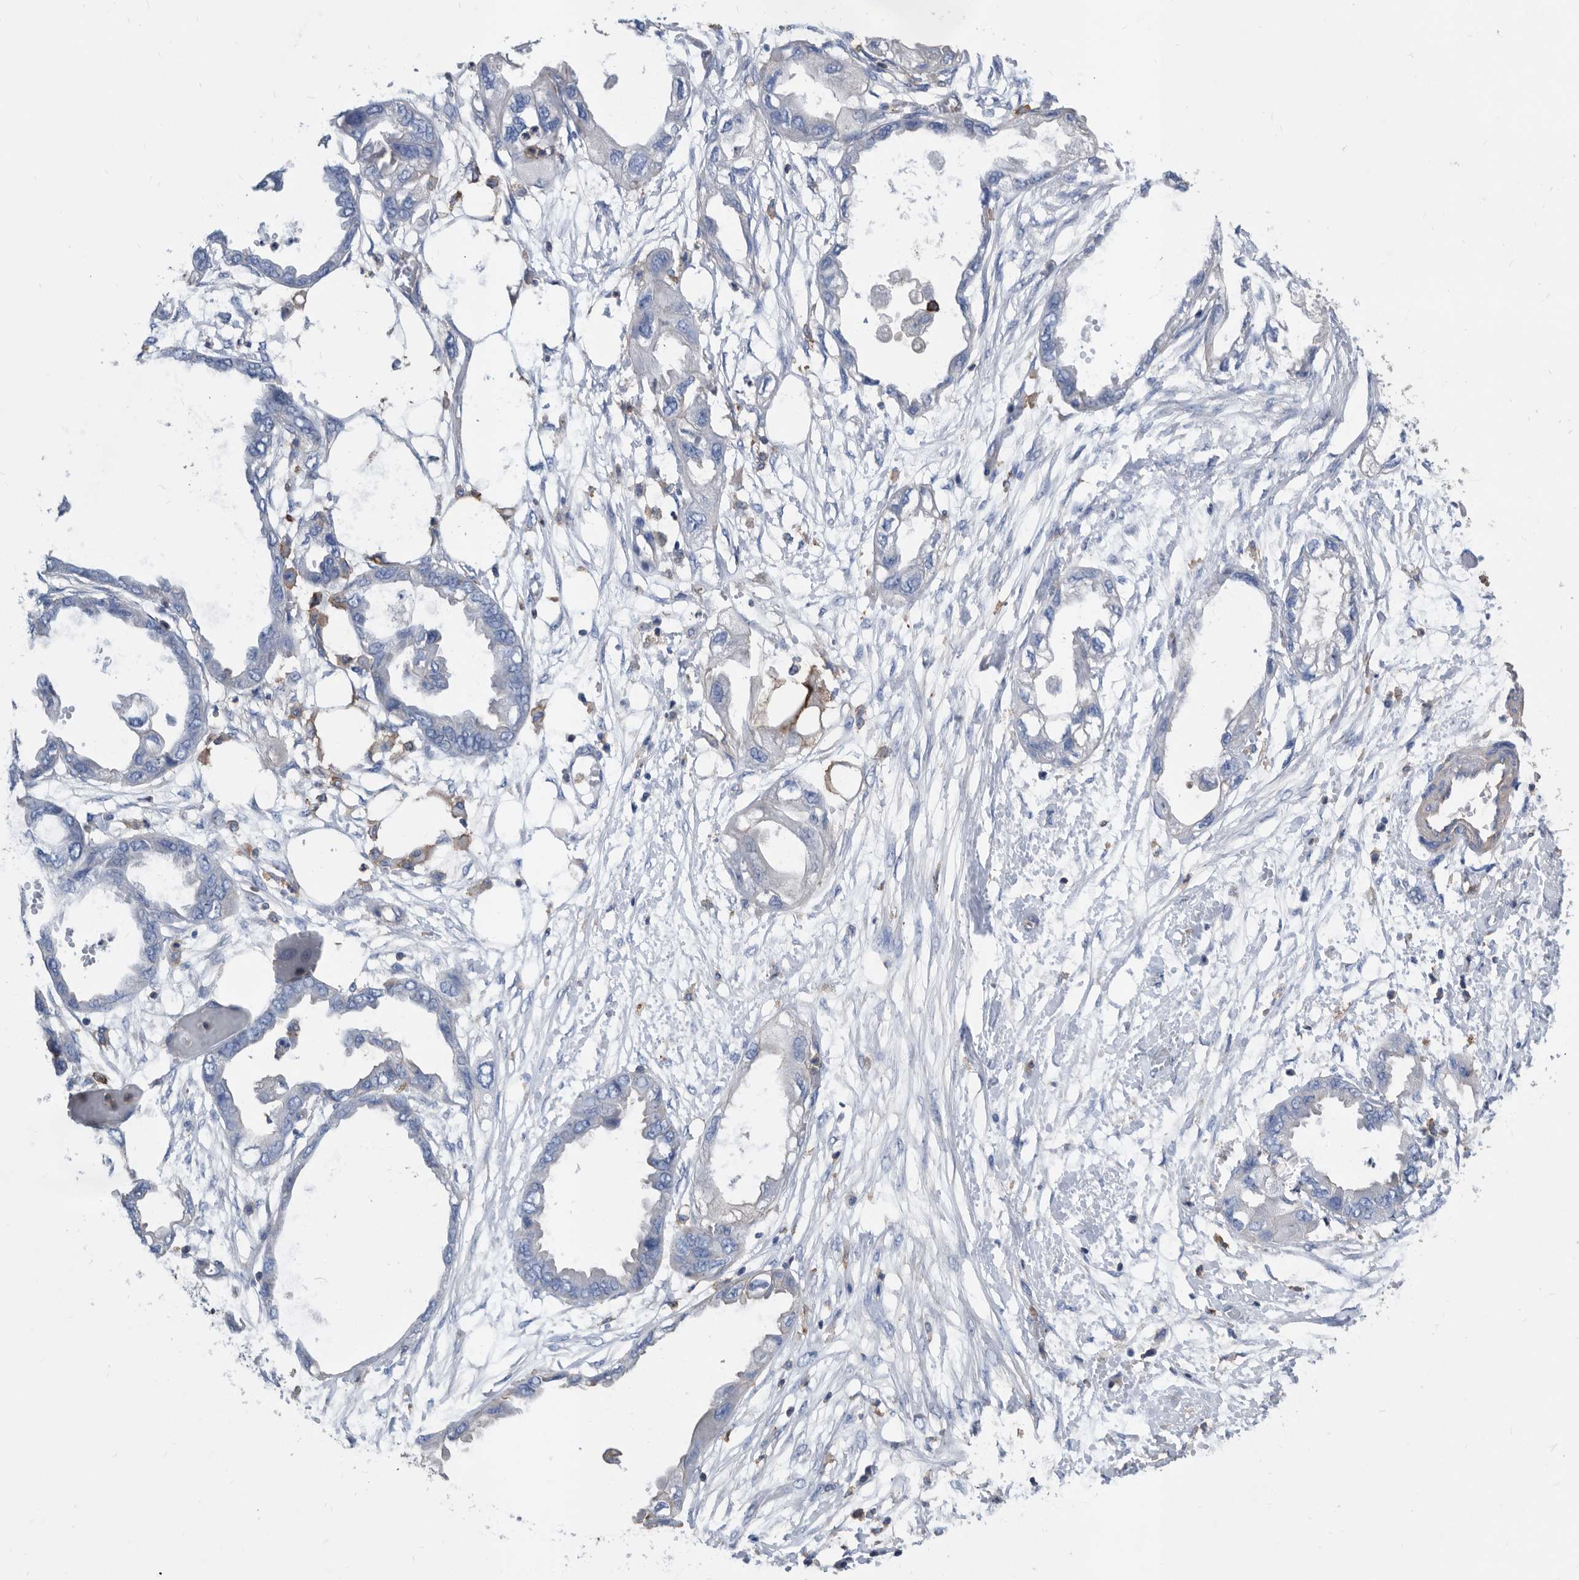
{"staining": {"intensity": "negative", "quantity": "none", "location": "none"}, "tissue": "endometrial cancer", "cell_type": "Tumor cells", "image_type": "cancer", "snomed": [{"axis": "morphology", "description": "Adenocarcinoma, NOS"}, {"axis": "morphology", "description": "Adenocarcinoma, metastatic, NOS"}, {"axis": "topography", "description": "Adipose tissue"}, {"axis": "topography", "description": "Endometrium"}], "caption": "The immunohistochemistry micrograph has no significant positivity in tumor cells of endometrial cancer tissue.", "gene": "MS4A4A", "patient": {"sex": "female", "age": 67}}